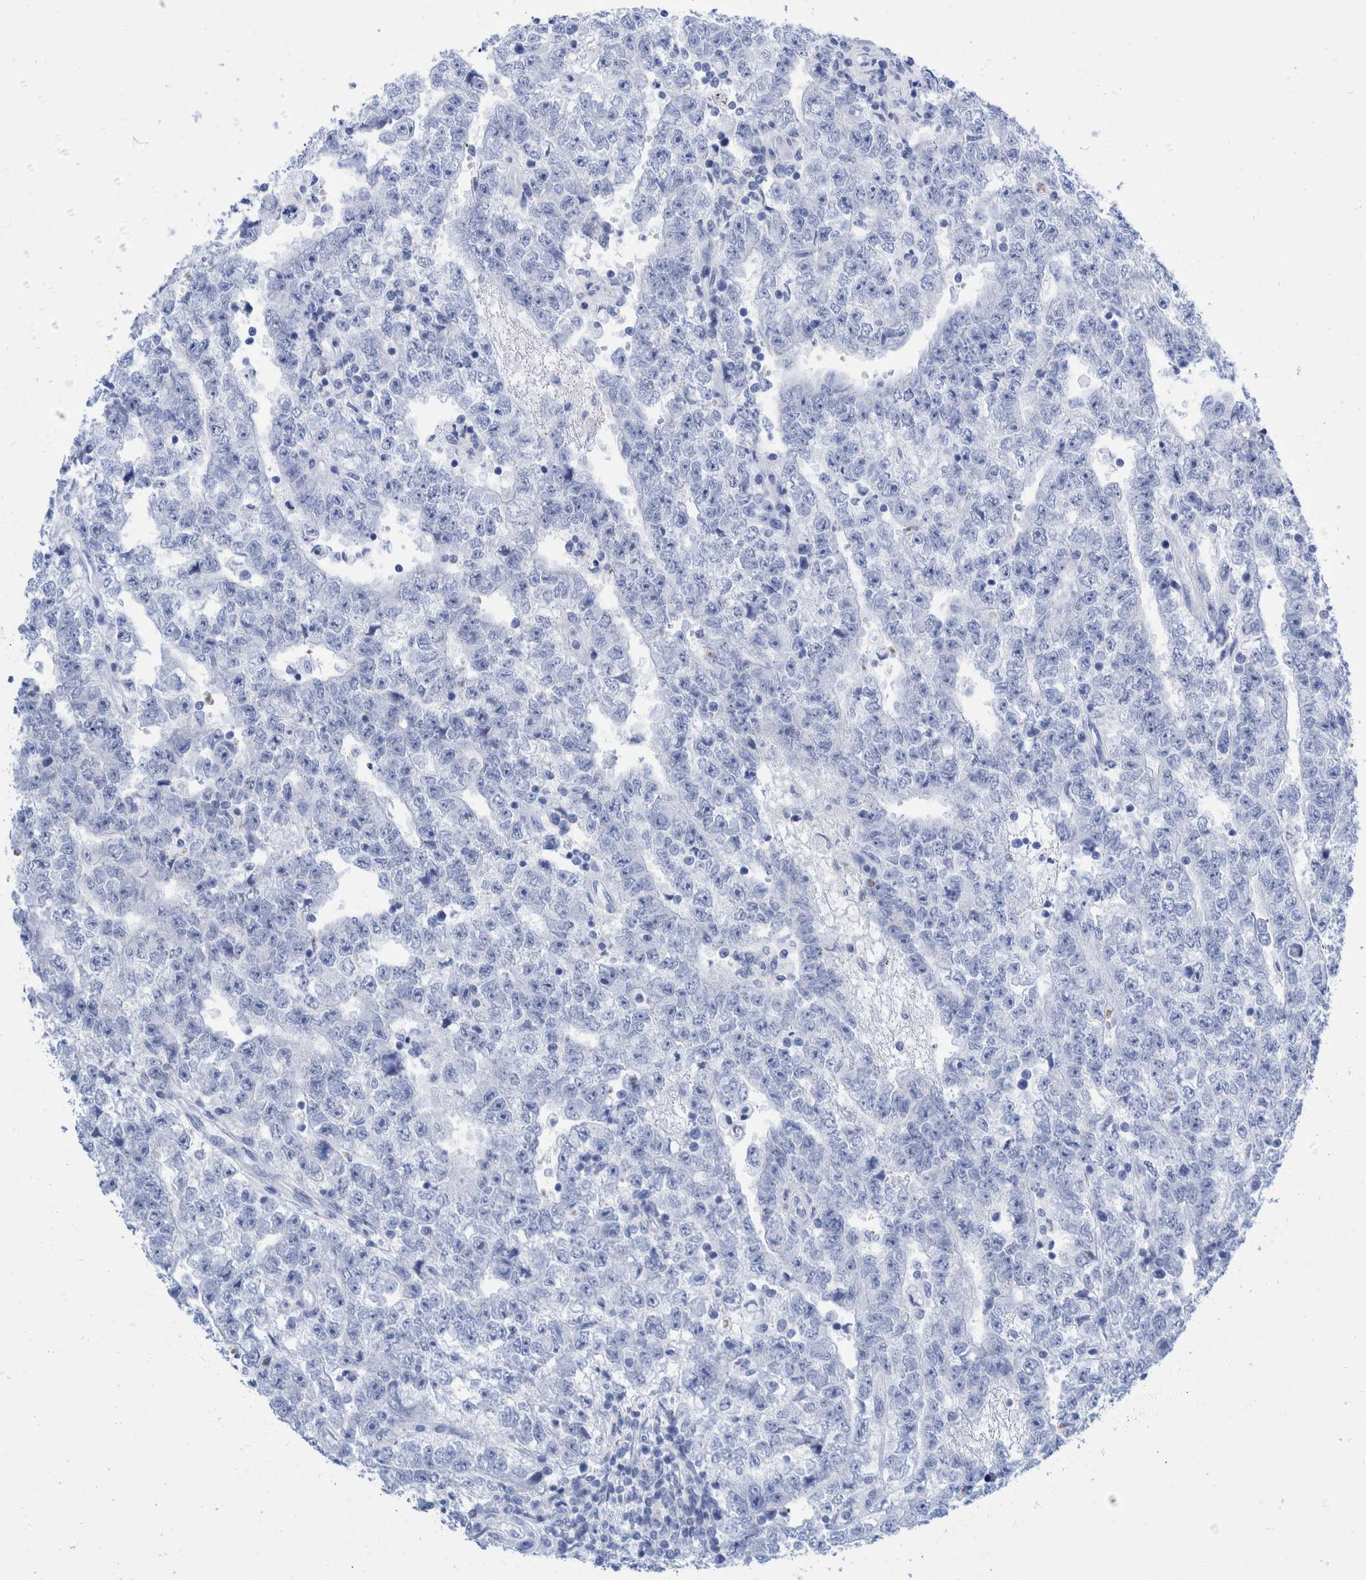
{"staining": {"intensity": "negative", "quantity": "none", "location": "none"}, "tissue": "testis cancer", "cell_type": "Tumor cells", "image_type": "cancer", "snomed": [{"axis": "morphology", "description": "Carcinoma, Embryonal, NOS"}, {"axis": "topography", "description": "Testis"}], "caption": "This is an IHC micrograph of testis cancer (embryonal carcinoma). There is no staining in tumor cells.", "gene": "KRT14", "patient": {"sex": "male", "age": 25}}